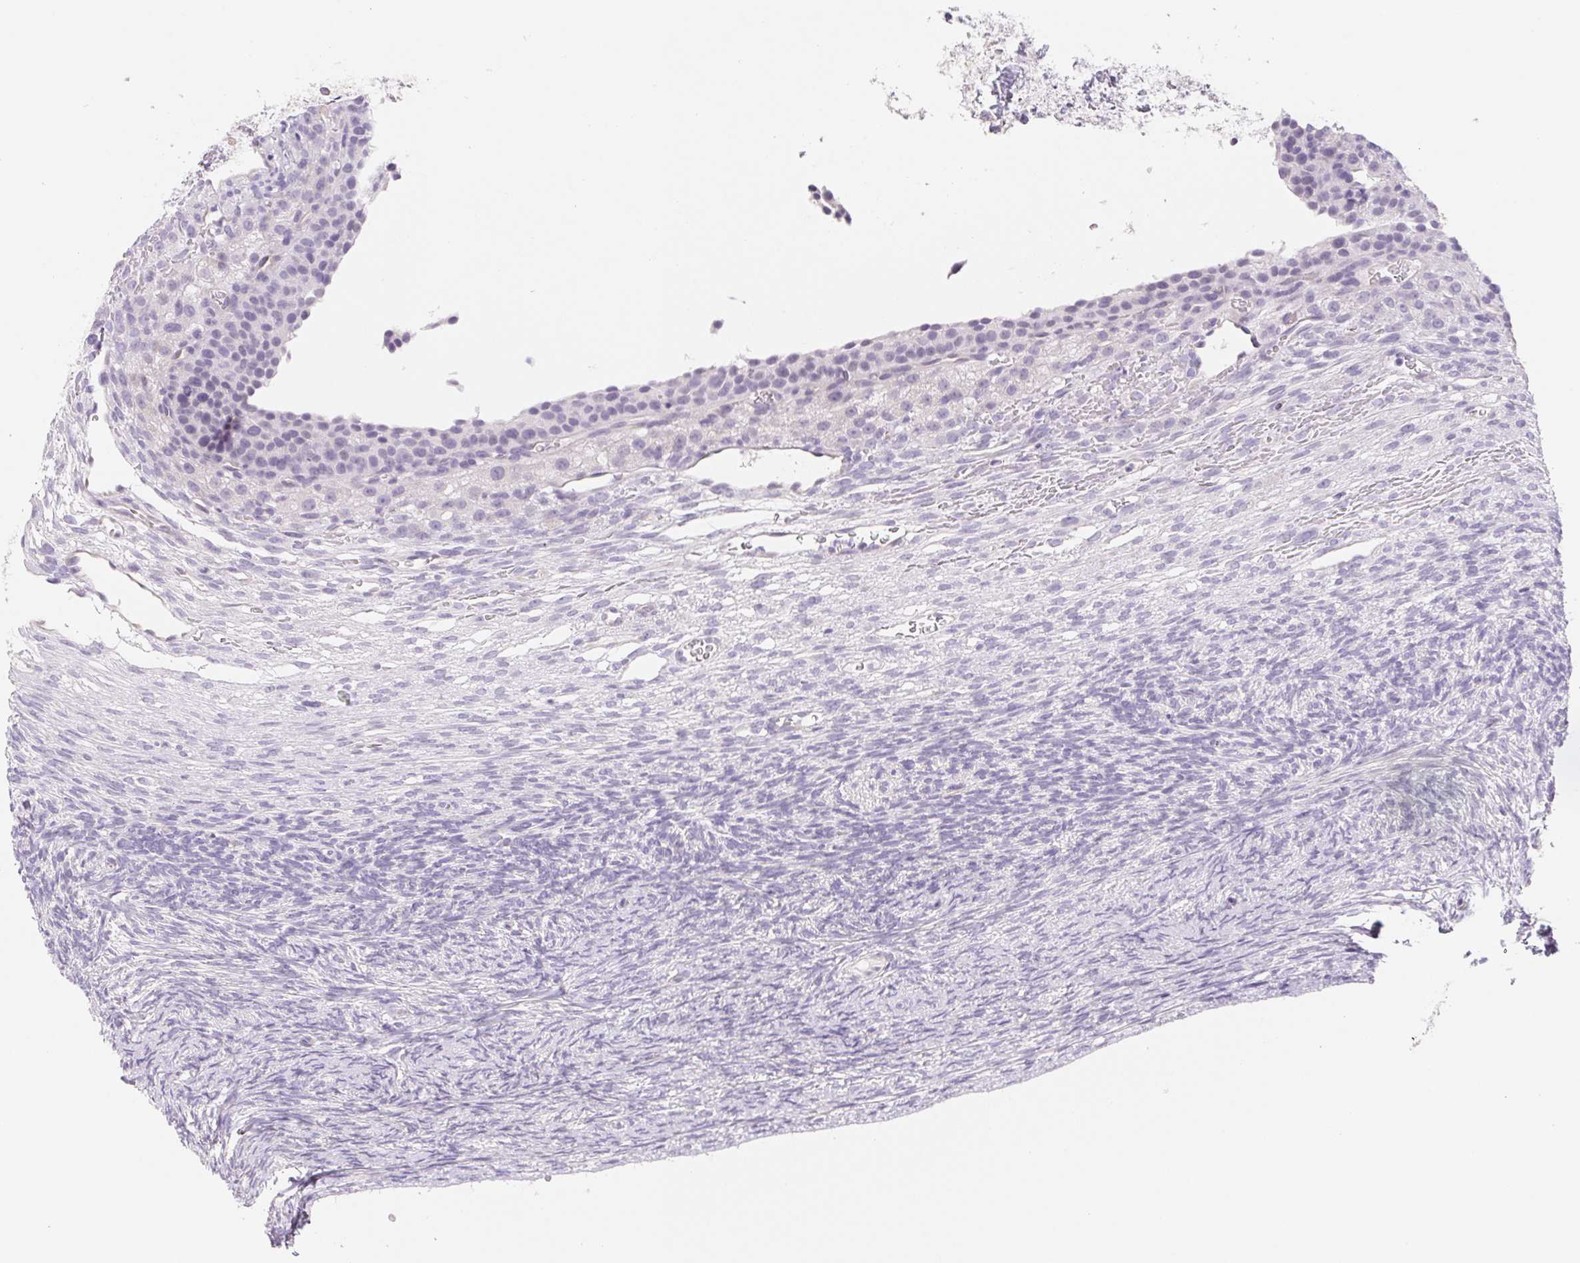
{"staining": {"intensity": "negative", "quantity": "none", "location": "none"}, "tissue": "ovary", "cell_type": "Follicle cells", "image_type": "normal", "snomed": [{"axis": "morphology", "description": "Normal tissue, NOS"}, {"axis": "topography", "description": "Ovary"}], "caption": "This is an immunohistochemistry (IHC) histopathology image of benign human ovary. There is no positivity in follicle cells.", "gene": "CTNND2", "patient": {"sex": "female", "age": 34}}